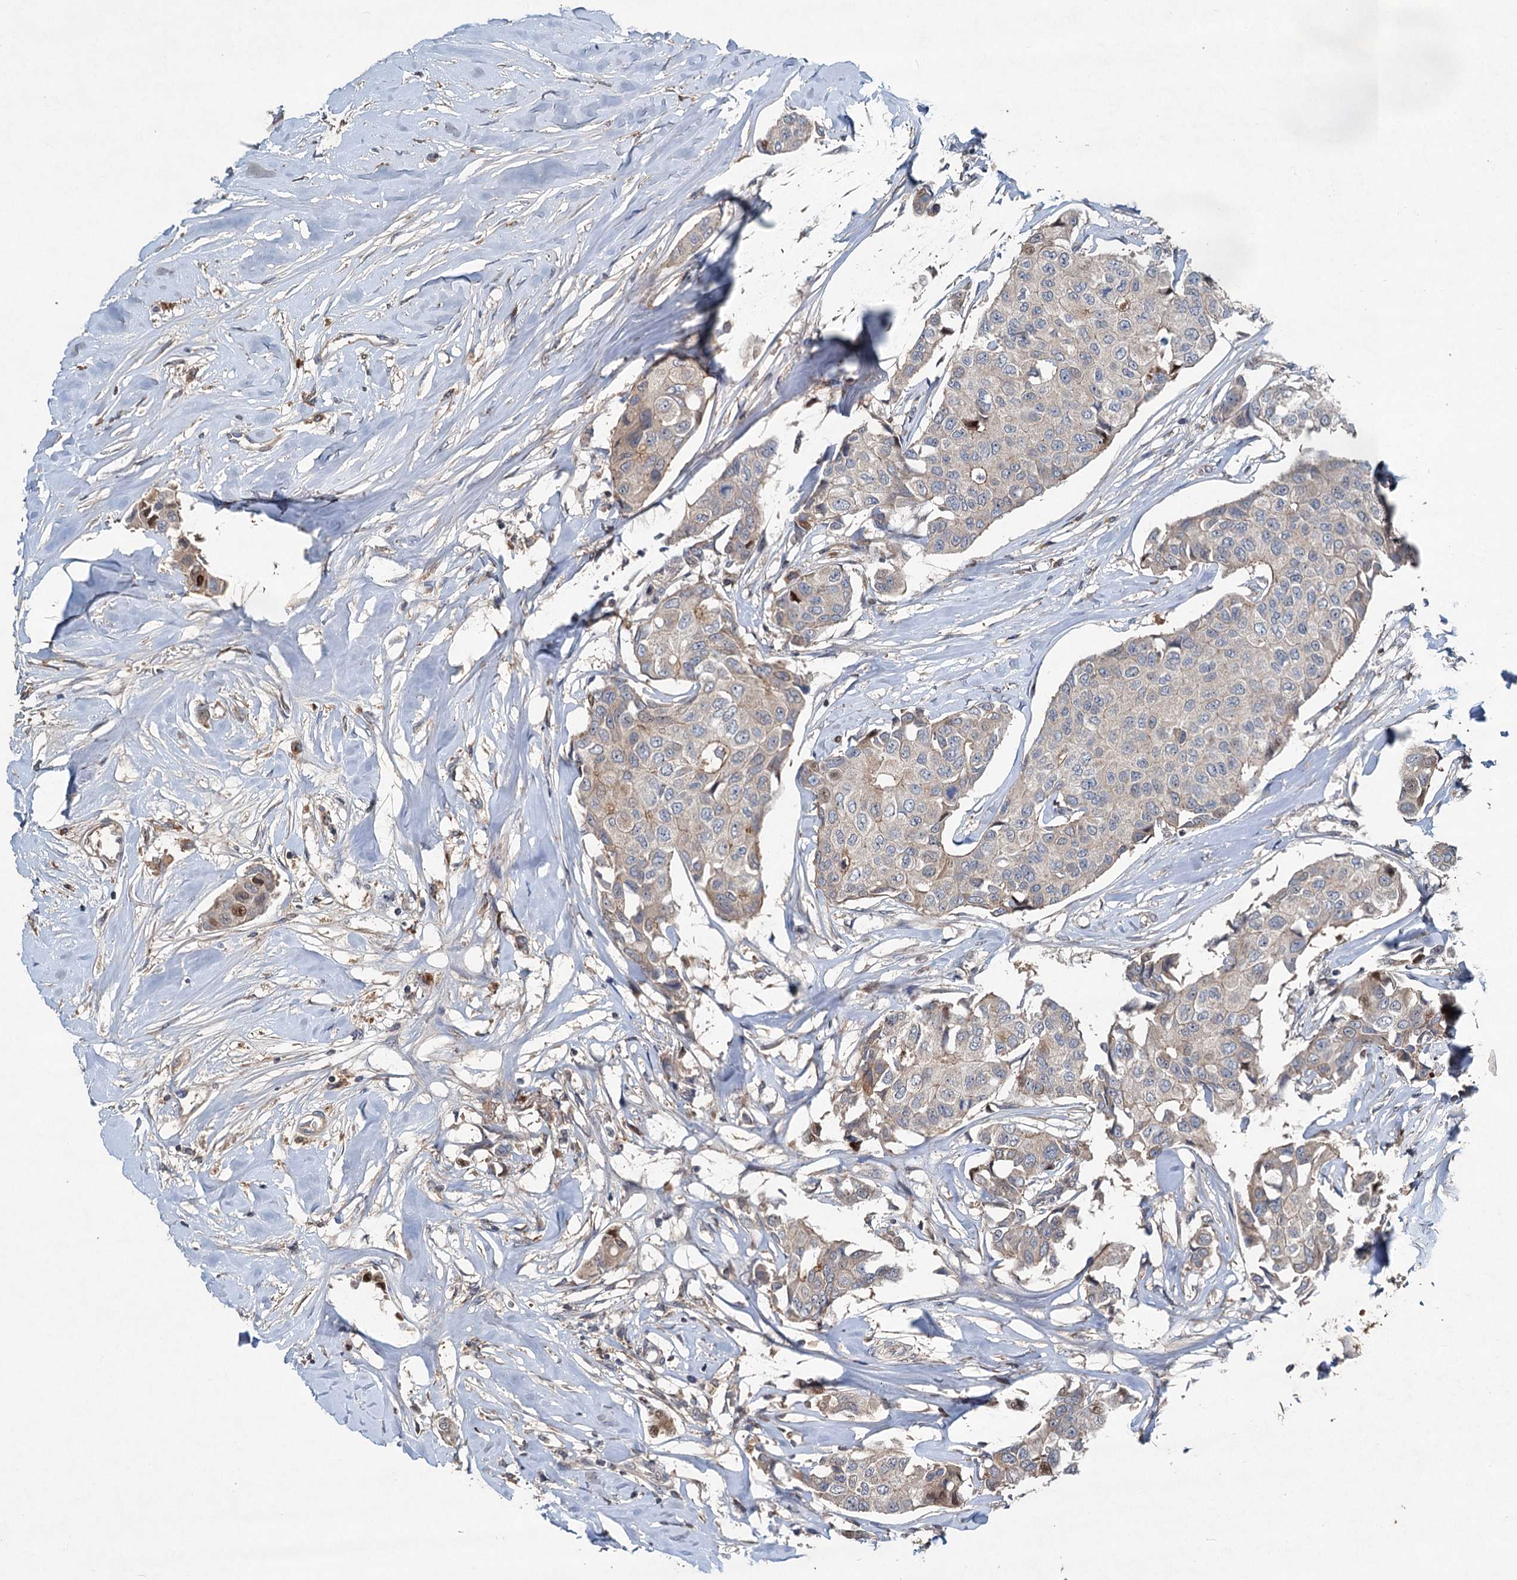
{"staining": {"intensity": "weak", "quantity": "<25%", "location": "cytoplasmic/membranous"}, "tissue": "breast cancer", "cell_type": "Tumor cells", "image_type": "cancer", "snomed": [{"axis": "morphology", "description": "Duct carcinoma"}, {"axis": "topography", "description": "Breast"}], "caption": "Breast cancer (intraductal carcinoma) stained for a protein using immunohistochemistry exhibits no staining tumor cells.", "gene": "TAPBPL", "patient": {"sex": "female", "age": 80}}